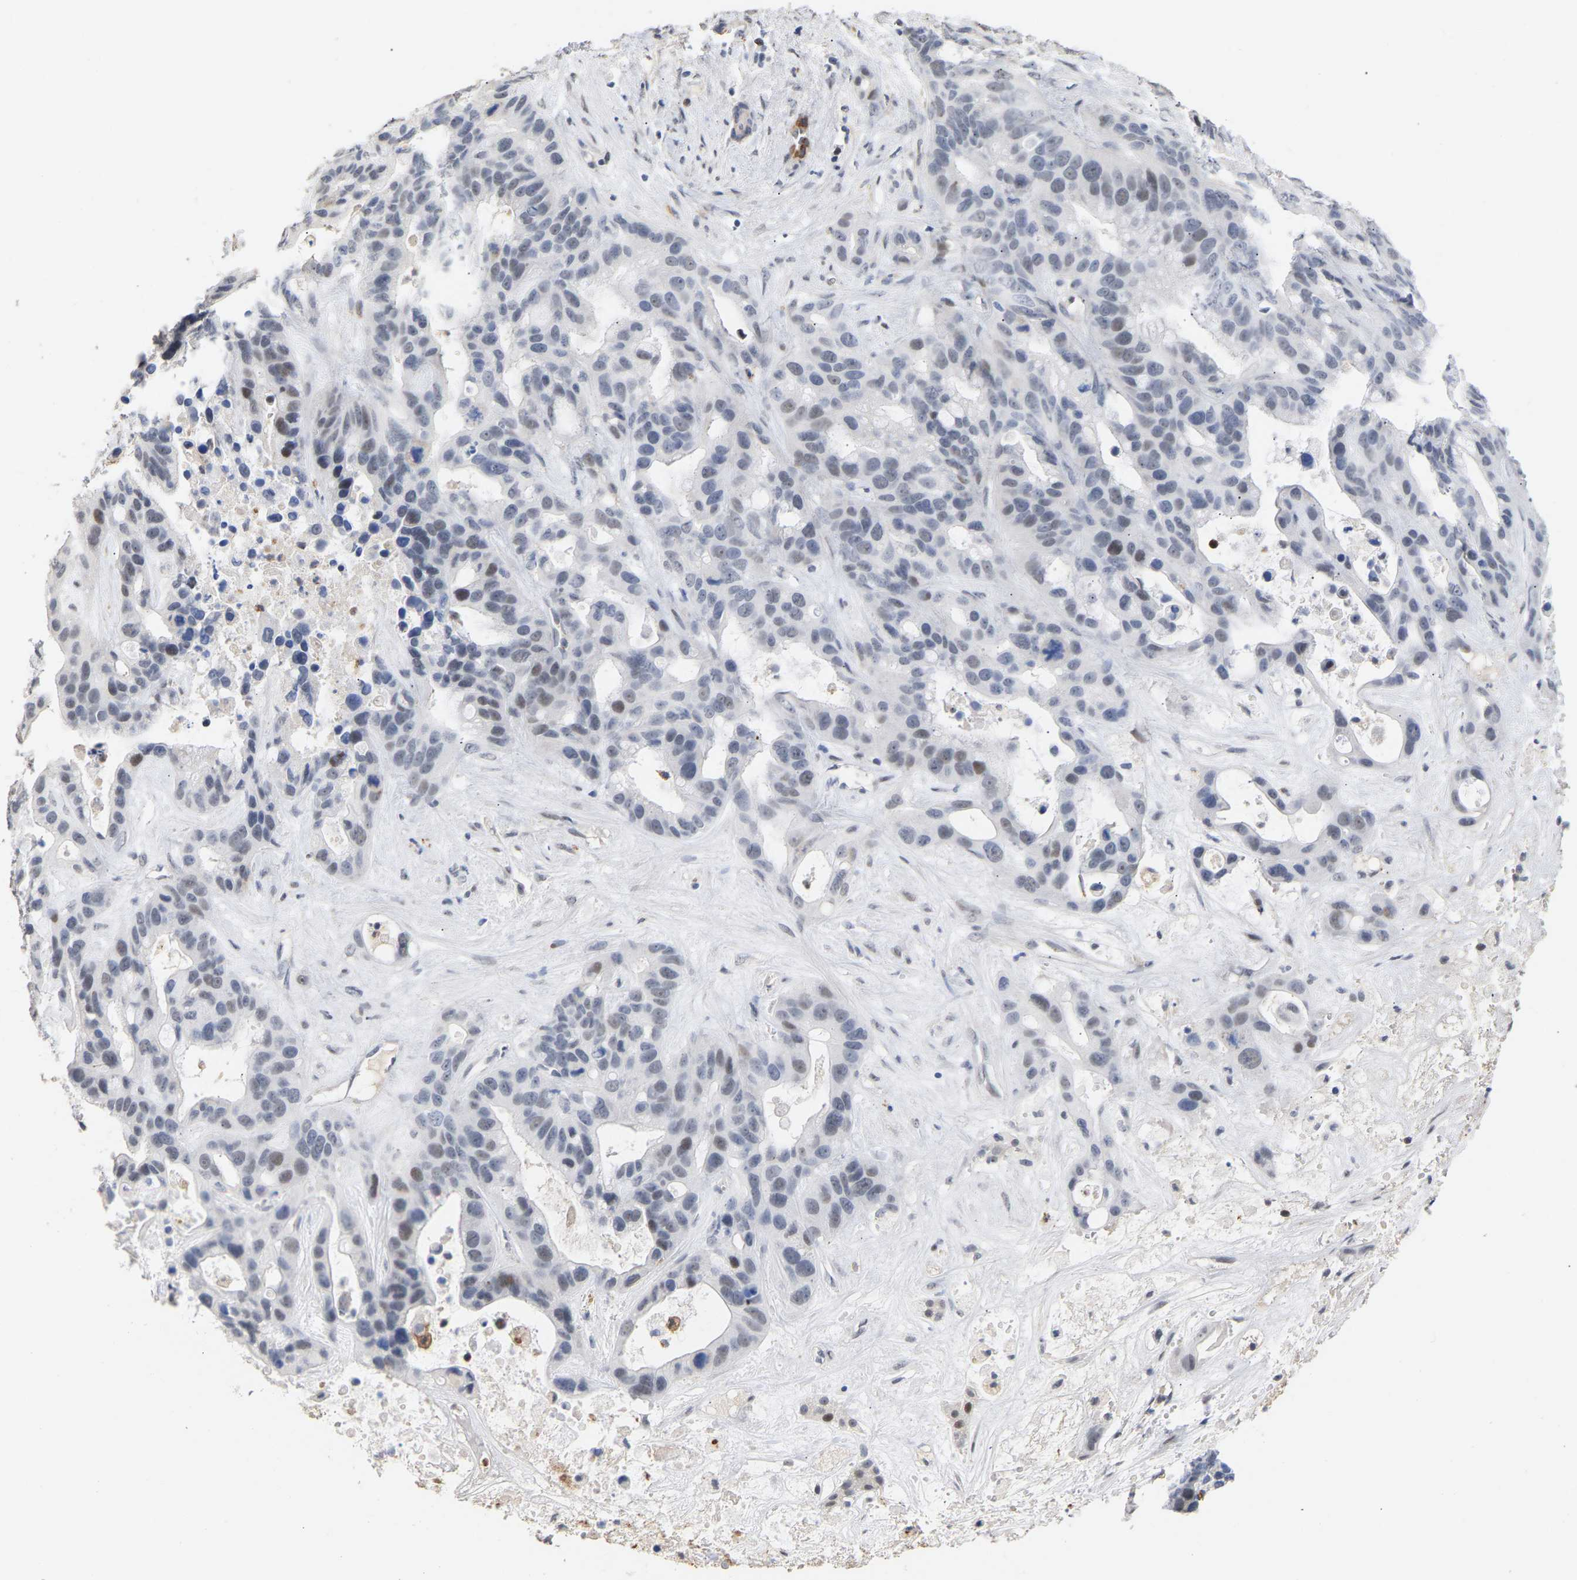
{"staining": {"intensity": "weak", "quantity": "25%-75%", "location": "nuclear"}, "tissue": "liver cancer", "cell_type": "Tumor cells", "image_type": "cancer", "snomed": [{"axis": "morphology", "description": "Cholangiocarcinoma"}, {"axis": "topography", "description": "Liver"}], "caption": "Immunohistochemistry (IHC) photomicrograph of cholangiocarcinoma (liver) stained for a protein (brown), which reveals low levels of weak nuclear staining in about 25%-75% of tumor cells.", "gene": "AMPH", "patient": {"sex": "female", "age": 65}}